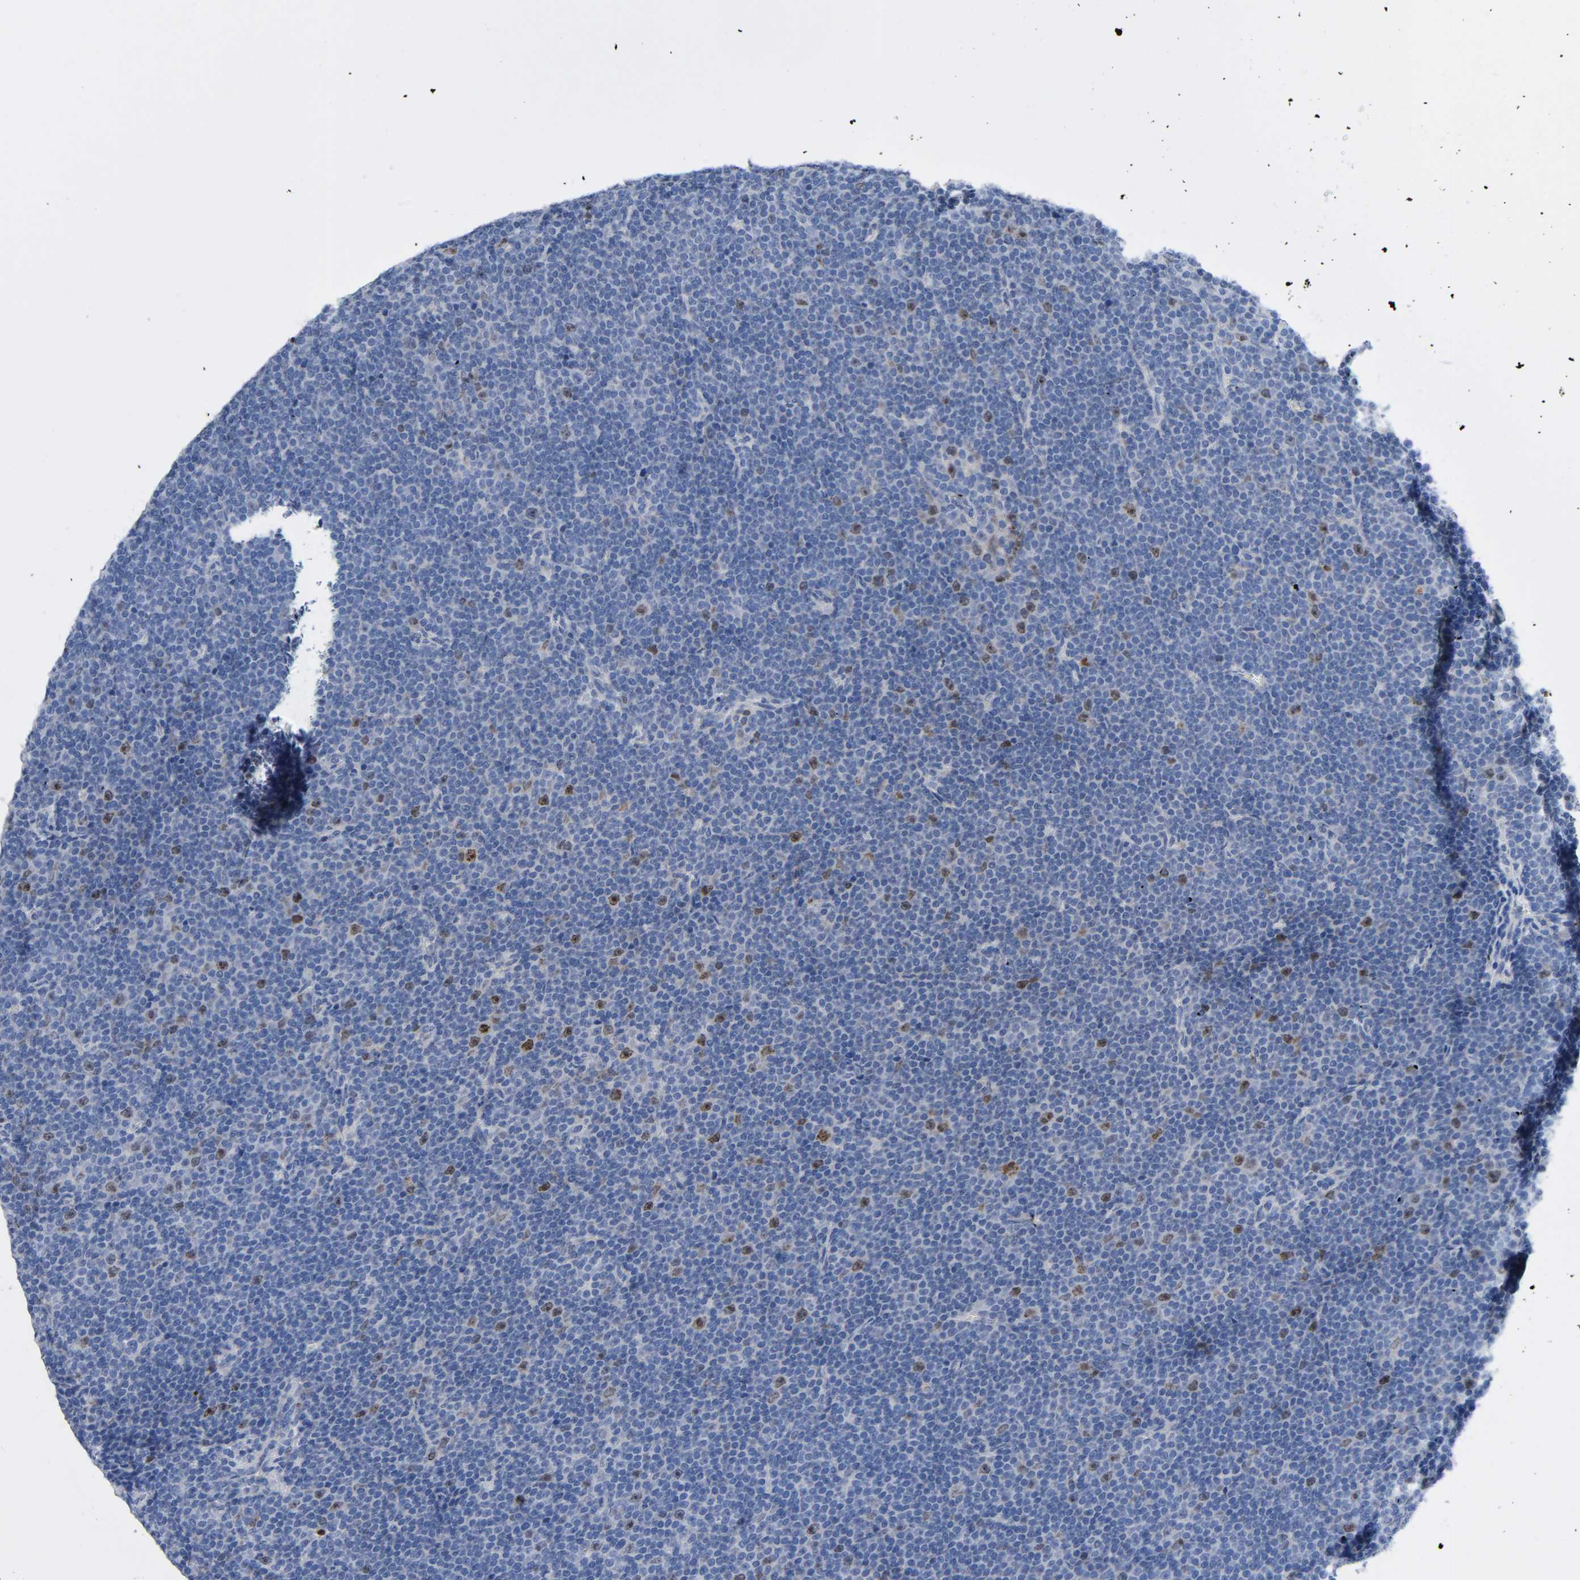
{"staining": {"intensity": "negative", "quantity": "none", "location": "none"}, "tissue": "lymphoma", "cell_type": "Tumor cells", "image_type": "cancer", "snomed": [{"axis": "morphology", "description": "Malignant lymphoma, non-Hodgkin's type, Low grade"}, {"axis": "topography", "description": "Lymph node"}], "caption": "The immunohistochemistry (IHC) histopathology image has no significant expression in tumor cells of malignant lymphoma, non-Hodgkin's type (low-grade) tissue.", "gene": "BIRC5", "patient": {"sex": "female", "age": 67}}